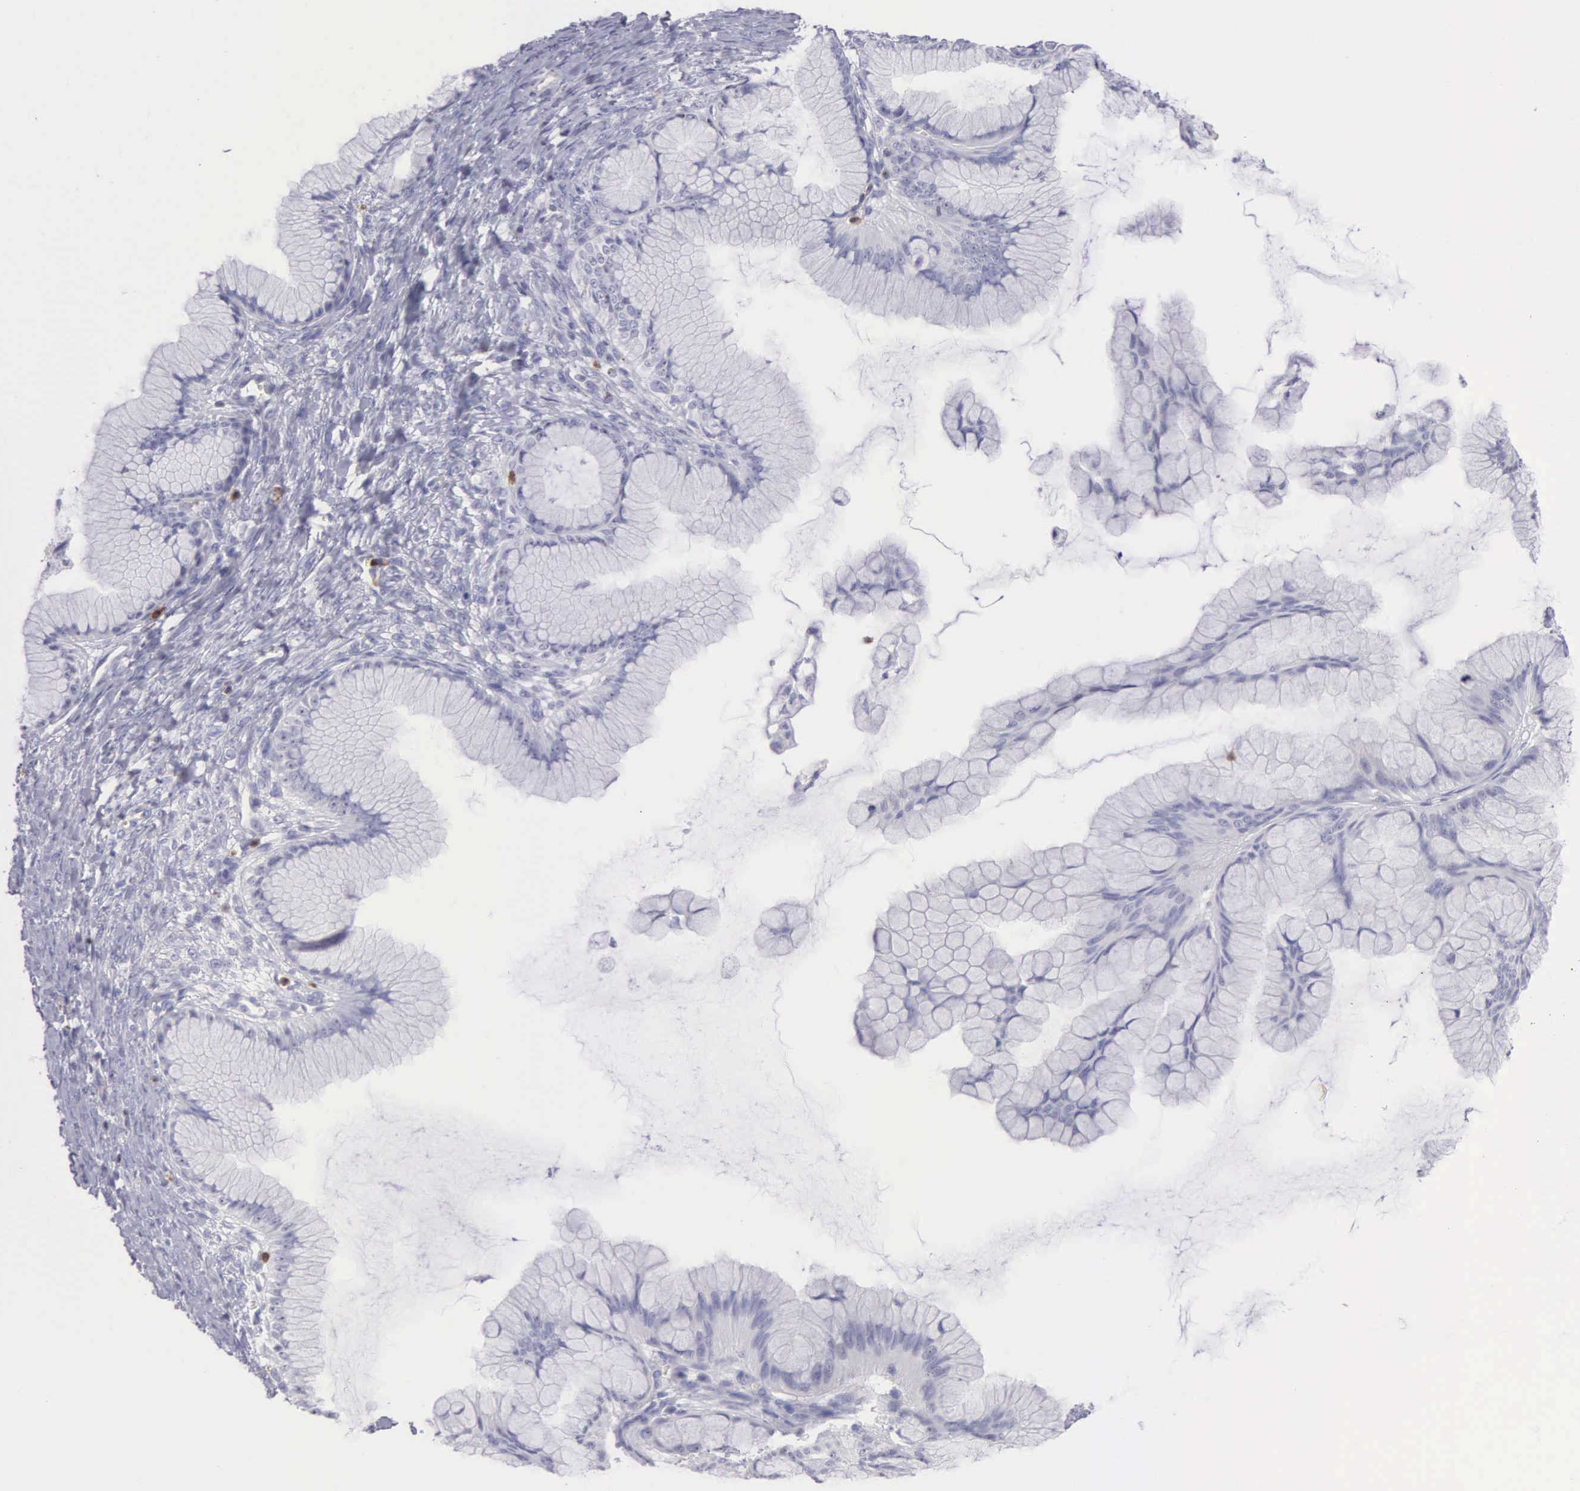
{"staining": {"intensity": "negative", "quantity": "none", "location": "none"}, "tissue": "ovarian cancer", "cell_type": "Tumor cells", "image_type": "cancer", "snomed": [{"axis": "morphology", "description": "Cystadenocarcinoma, mucinous, NOS"}, {"axis": "topography", "description": "Ovary"}], "caption": "This is a image of immunohistochemistry staining of mucinous cystadenocarcinoma (ovarian), which shows no staining in tumor cells.", "gene": "SRGN", "patient": {"sex": "female", "age": 41}}